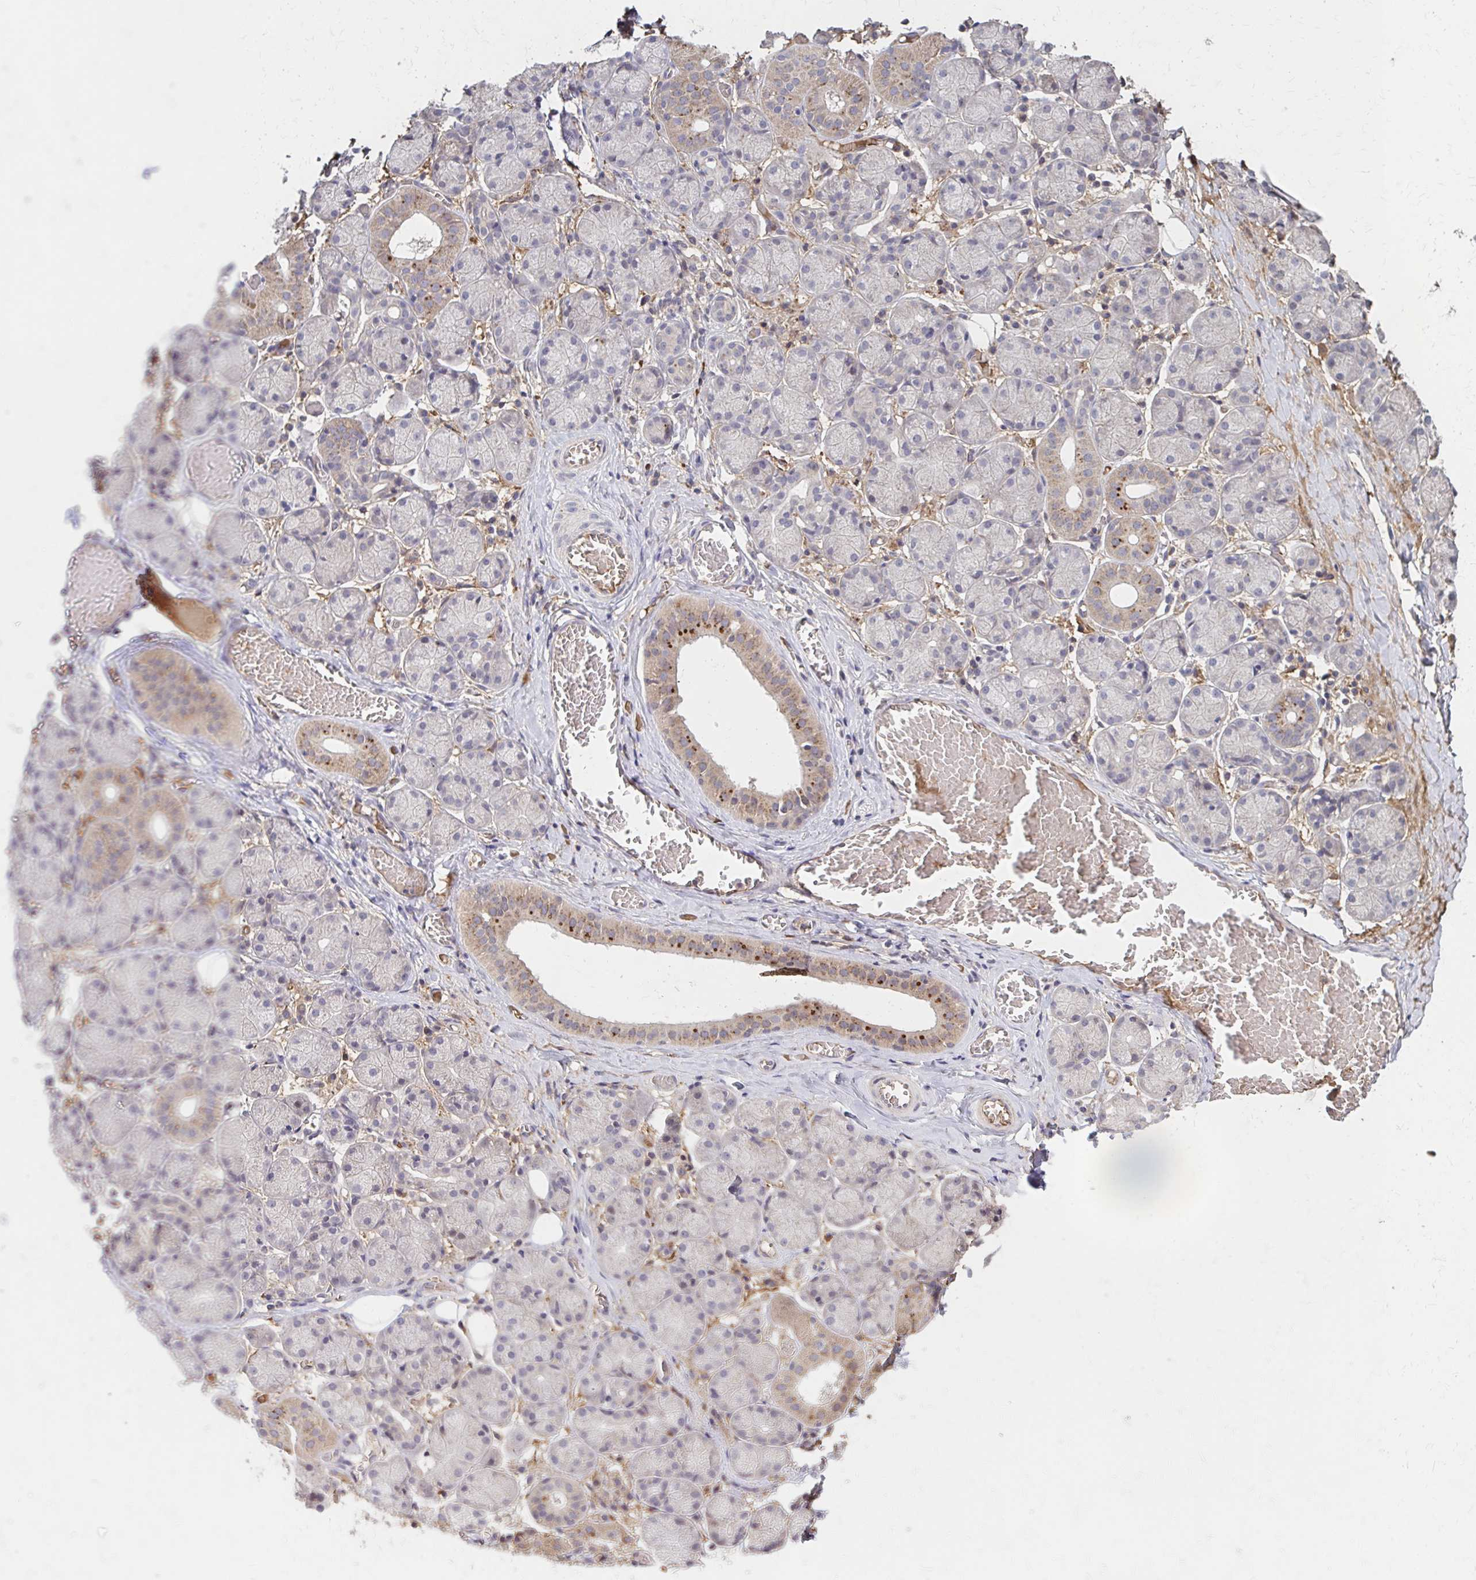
{"staining": {"intensity": "moderate", "quantity": "<25%", "location": "cytoplasmic/membranous"}, "tissue": "salivary gland", "cell_type": "Glandular cells", "image_type": "normal", "snomed": [{"axis": "morphology", "description": "Normal tissue, NOS"}, {"axis": "topography", "description": "Salivary gland"}], "caption": "An IHC photomicrograph of normal tissue is shown. Protein staining in brown highlights moderate cytoplasmic/membranous positivity in salivary gland within glandular cells. (DAB IHC, brown staining for protein, blue staining for nuclei).", "gene": "HMGCS2", "patient": {"sex": "female", "age": 24}}